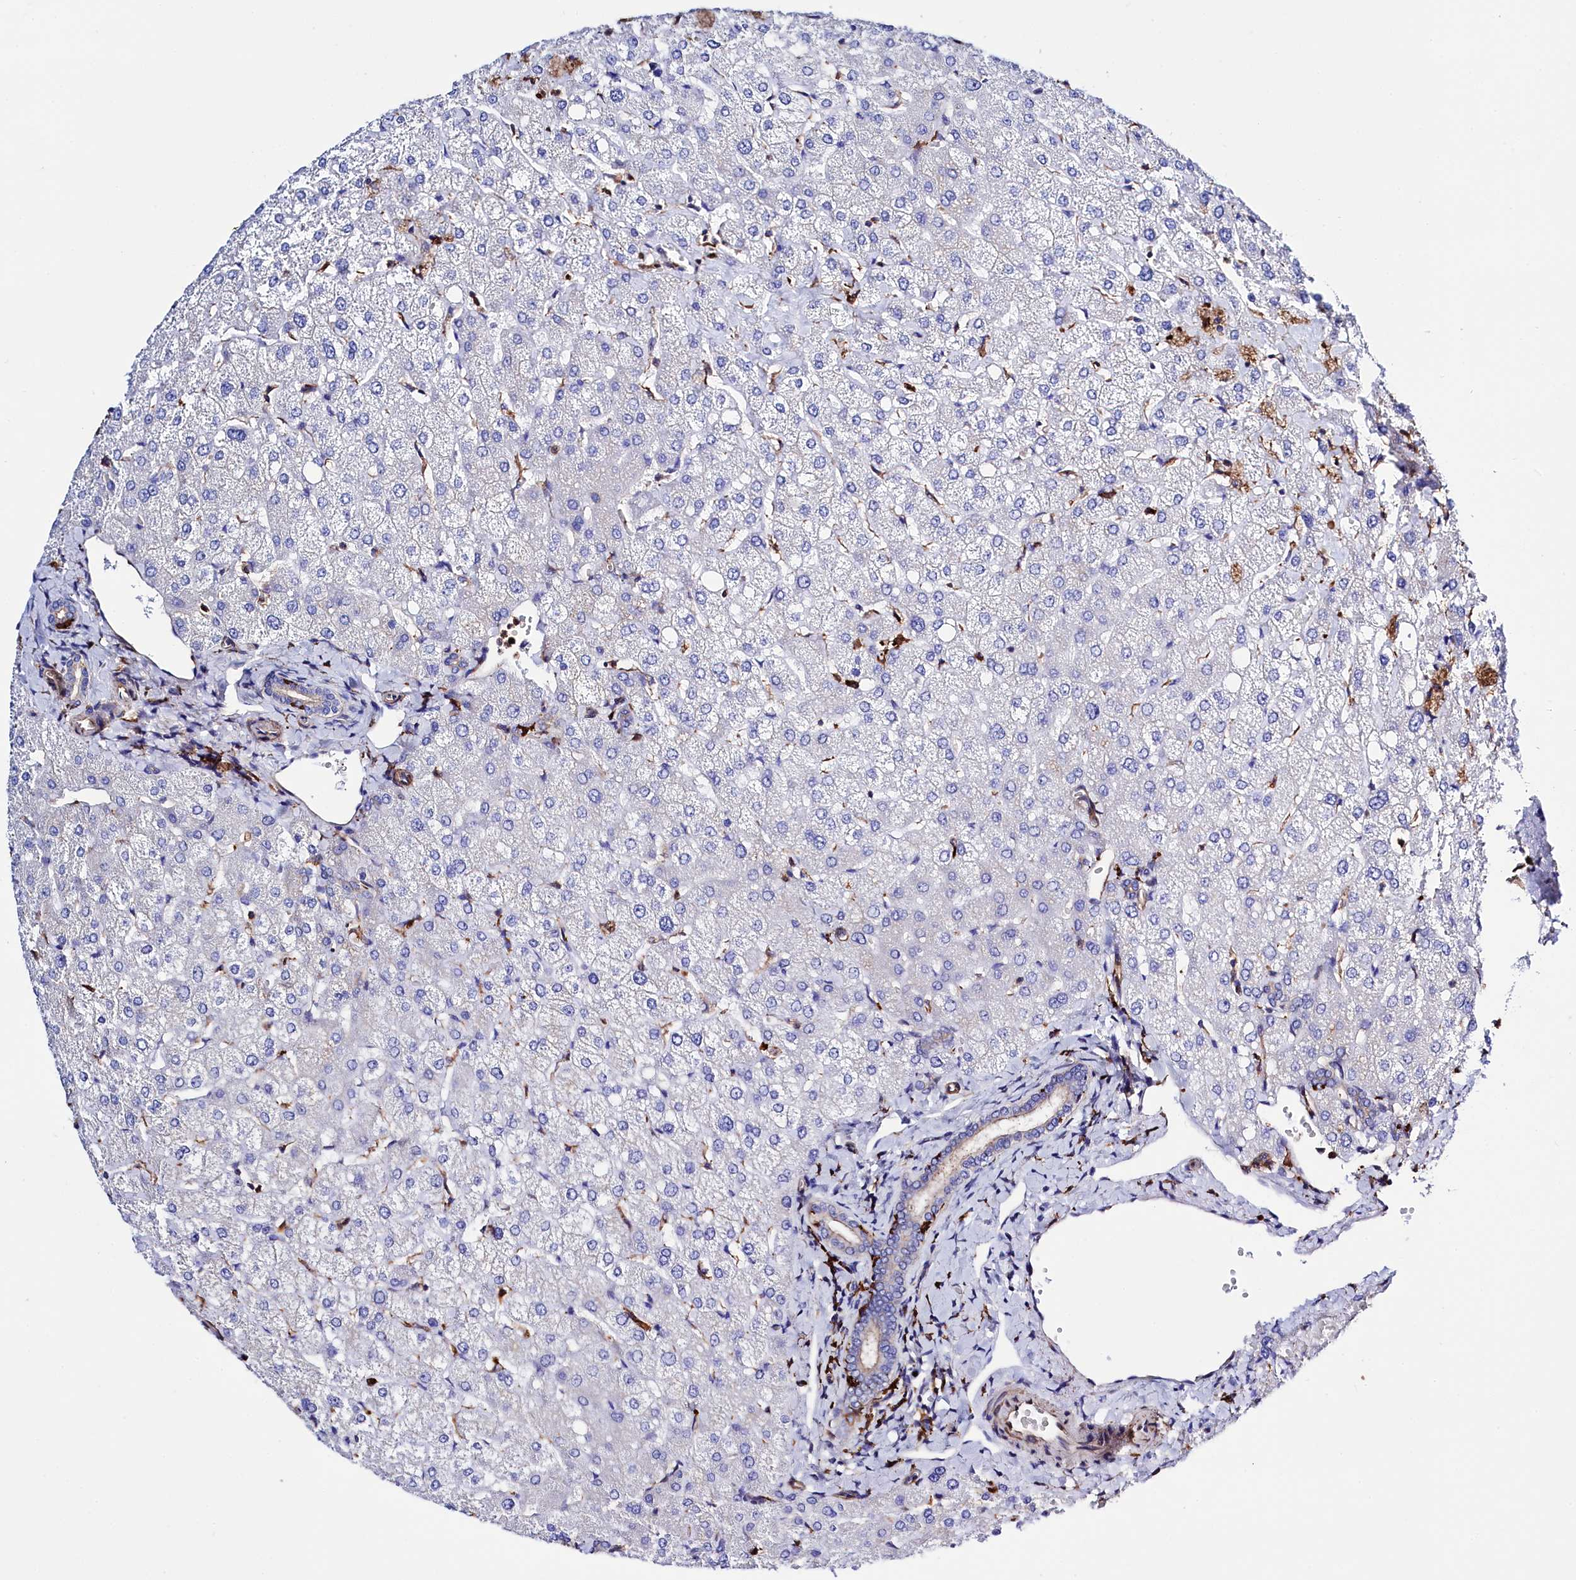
{"staining": {"intensity": "negative", "quantity": "none", "location": "none"}, "tissue": "liver", "cell_type": "Cholangiocytes", "image_type": "normal", "snomed": [{"axis": "morphology", "description": "Normal tissue, NOS"}, {"axis": "topography", "description": "Liver"}], "caption": "An image of liver stained for a protein reveals no brown staining in cholangiocytes.", "gene": "STAMBPL1", "patient": {"sex": "female", "age": 54}}